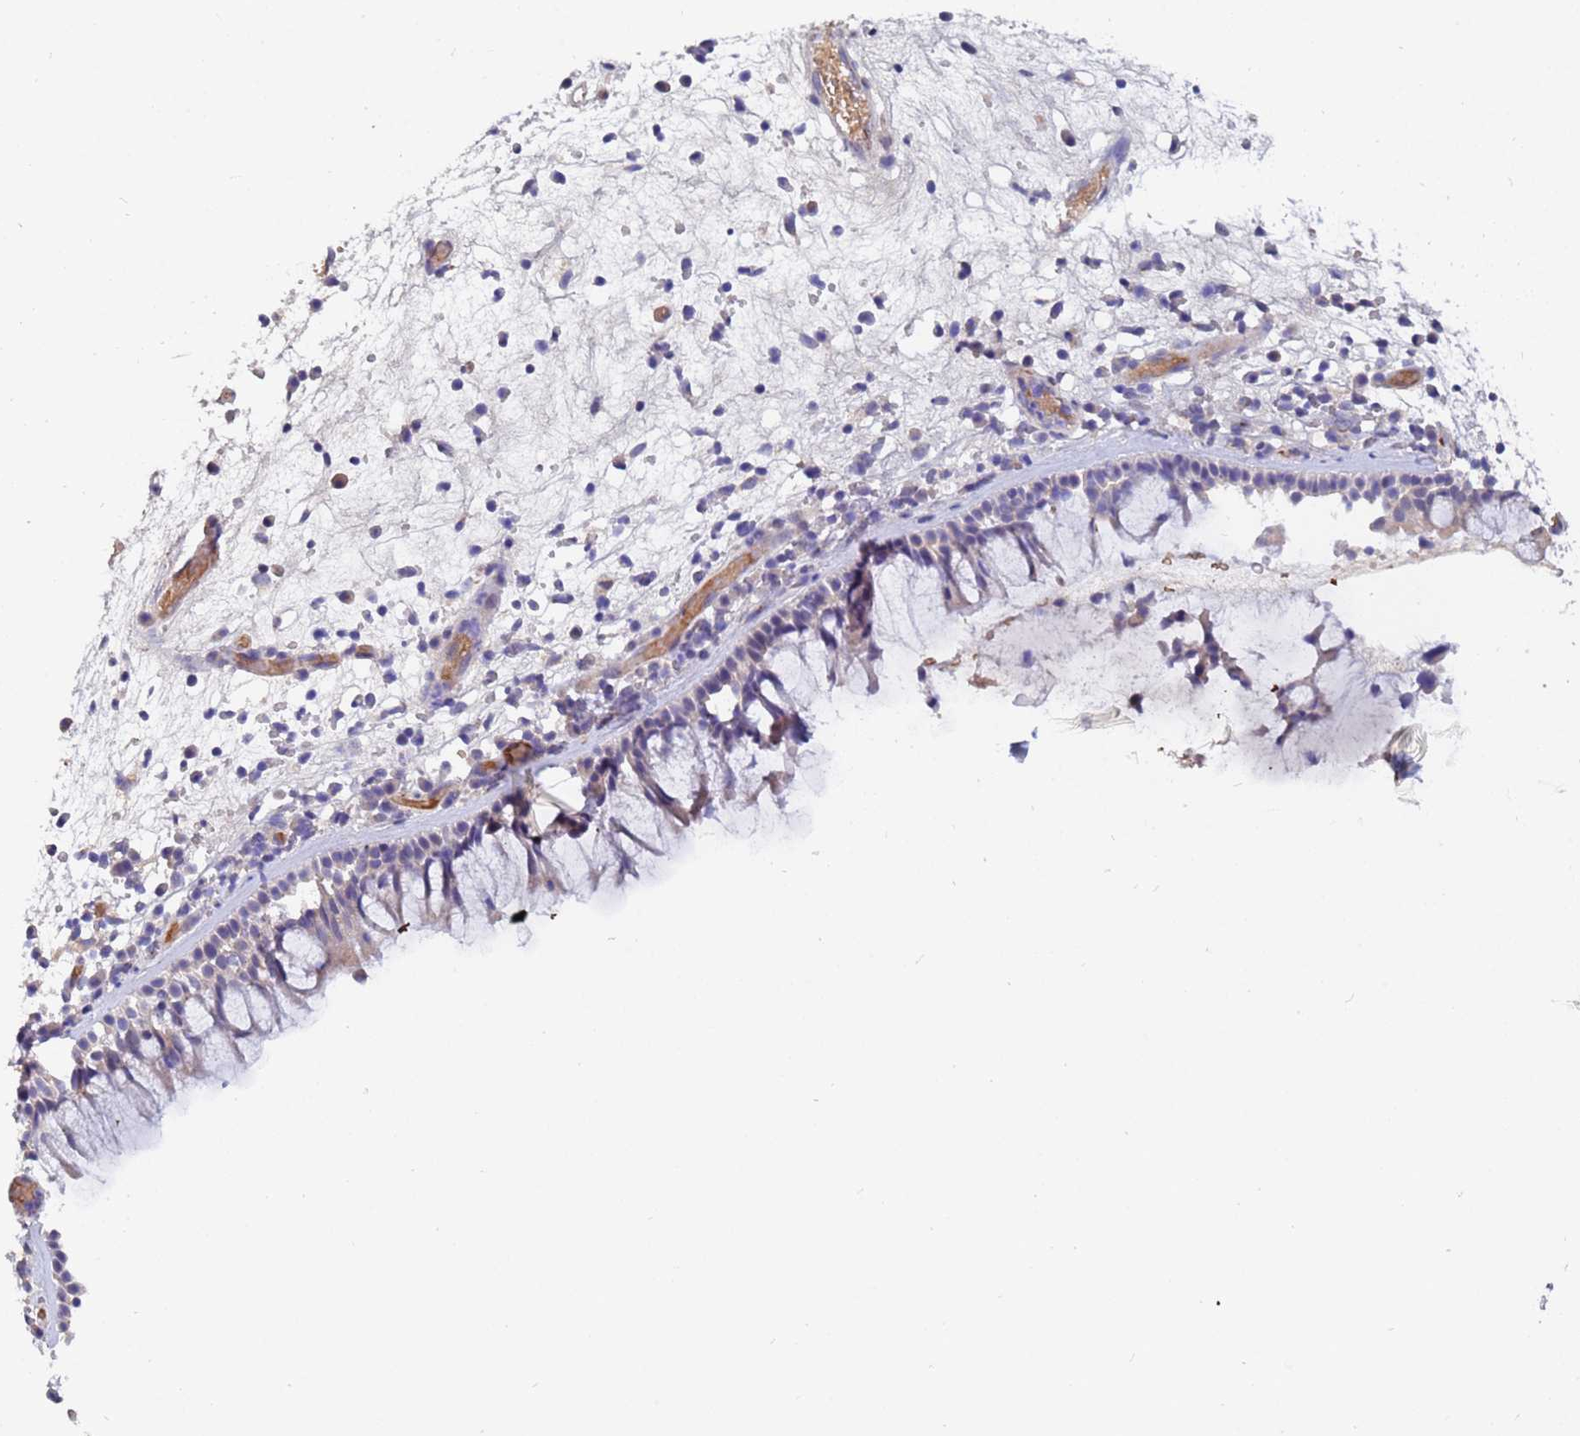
{"staining": {"intensity": "weak", "quantity": "<25%", "location": "cytoplasmic/membranous"}, "tissue": "nasopharynx", "cell_type": "Respiratory epithelial cells", "image_type": "normal", "snomed": [{"axis": "morphology", "description": "Normal tissue, NOS"}, {"axis": "morphology", "description": "Inflammation, NOS"}, {"axis": "morphology", "description": "Malignant melanoma, Metastatic site"}, {"axis": "topography", "description": "Nasopharynx"}], "caption": "This is a image of immunohistochemistry (IHC) staining of unremarkable nasopharynx, which shows no positivity in respiratory epithelial cells. (Stains: DAB immunohistochemistry with hematoxylin counter stain, Microscopy: brightfield microscopy at high magnification).", "gene": "IHO1", "patient": {"sex": "male", "age": 70}}